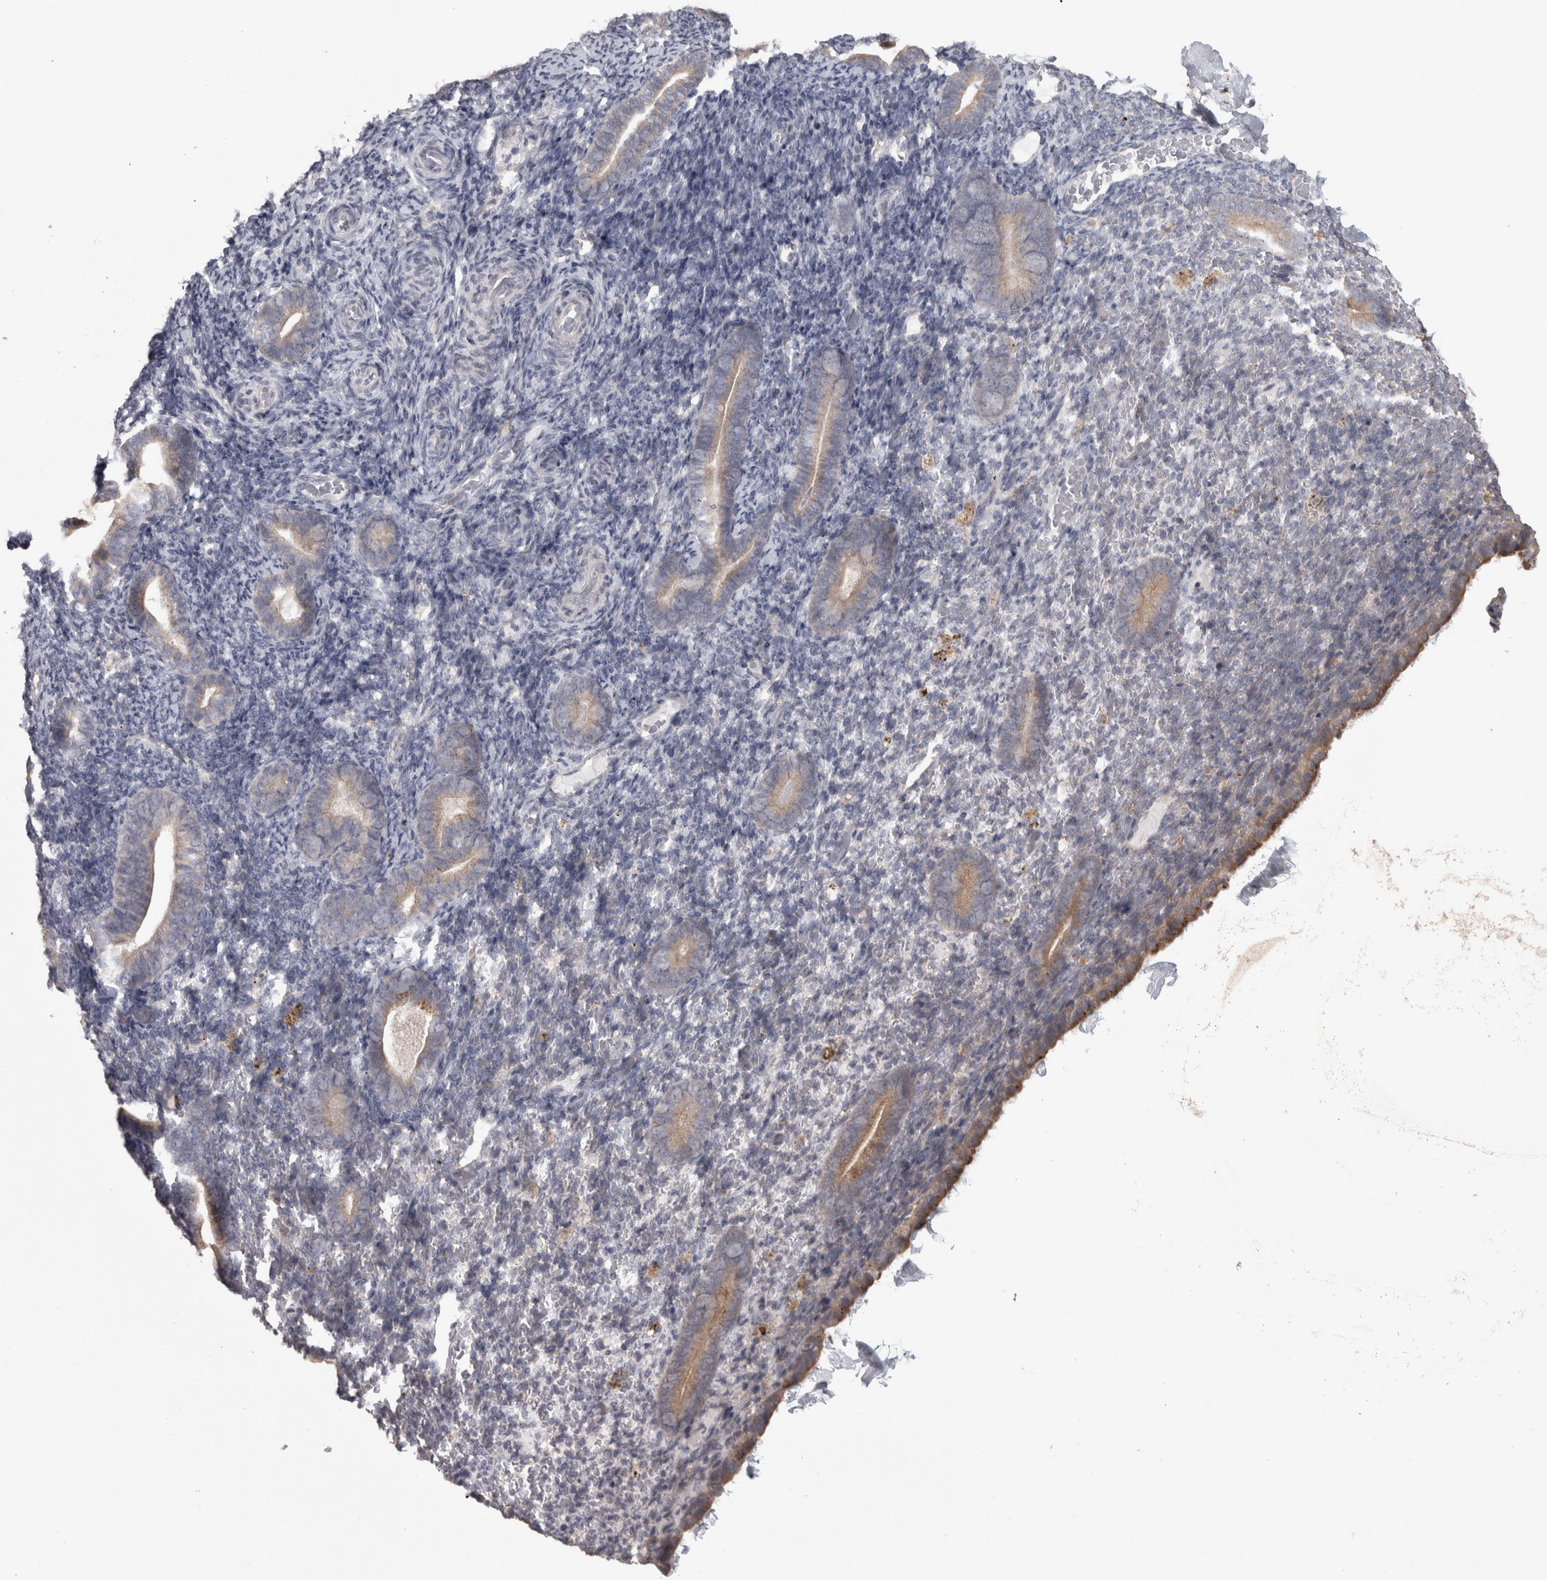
{"staining": {"intensity": "negative", "quantity": "none", "location": "none"}, "tissue": "endometrium", "cell_type": "Cells in endometrial stroma", "image_type": "normal", "snomed": [{"axis": "morphology", "description": "Normal tissue, NOS"}, {"axis": "topography", "description": "Endometrium"}], "caption": "DAB immunohistochemical staining of normal human endometrium shows no significant expression in cells in endometrial stroma.", "gene": "RAB29", "patient": {"sex": "female", "age": 51}}